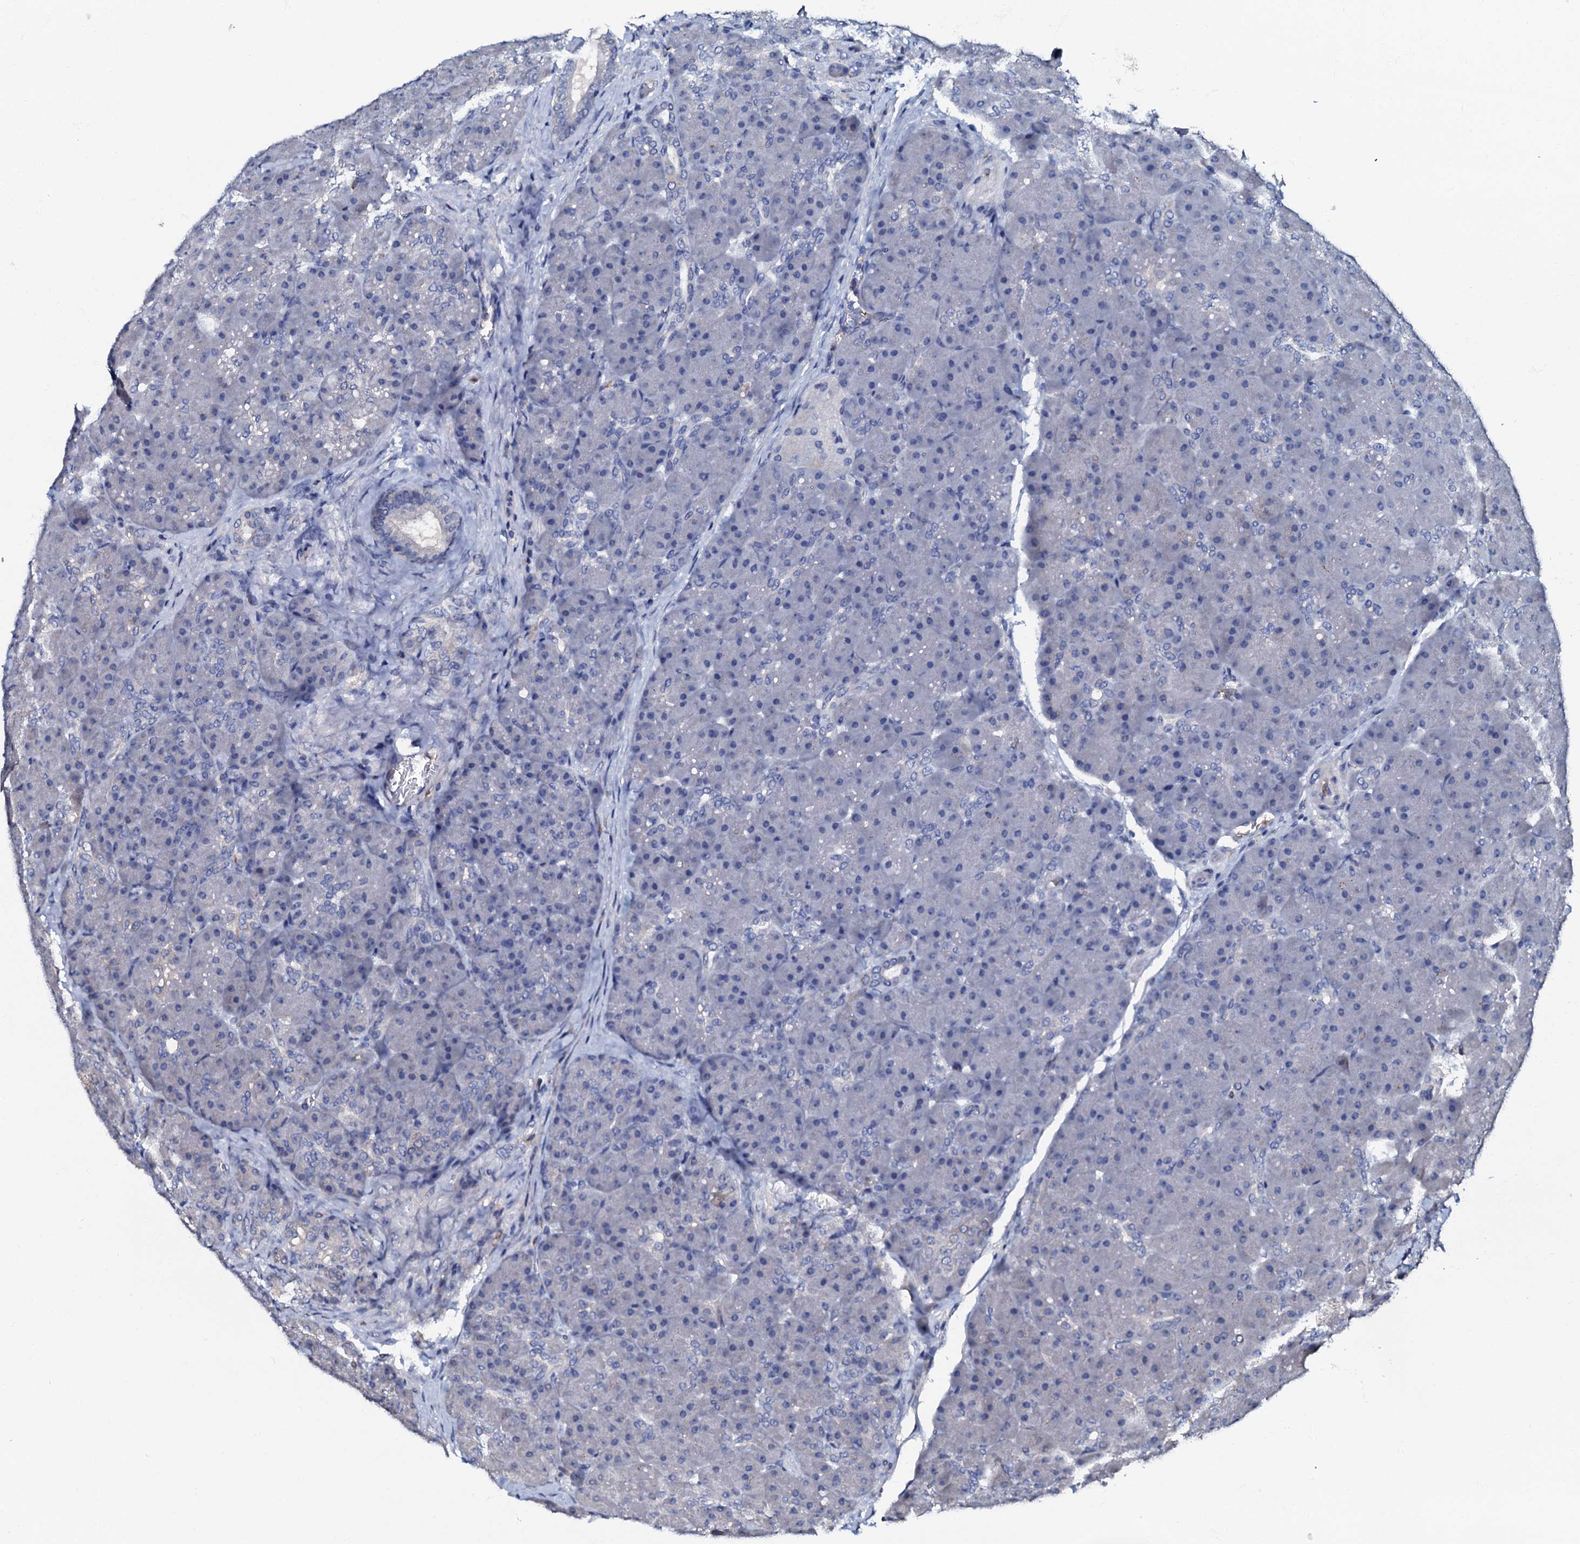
{"staining": {"intensity": "negative", "quantity": "none", "location": "none"}, "tissue": "pancreas", "cell_type": "Exocrine glandular cells", "image_type": "normal", "snomed": [{"axis": "morphology", "description": "Normal tissue, NOS"}, {"axis": "topography", "description": "Pancreas"}], "caption": "Immunohistochemistry (IHC) histopathology image of benign pancreas: pancreas stained with DAB (3,3'-diaminobenzidine) reveals no significant protein positivity in exocrine glandular cells. Brightfield microscopy of immunohistochemistry stained with DAB (brown) and hematoxylin (blue), captured at high magnification.", "gene": "CPNE2", "patient": {"sex": "male", "age": 66}}